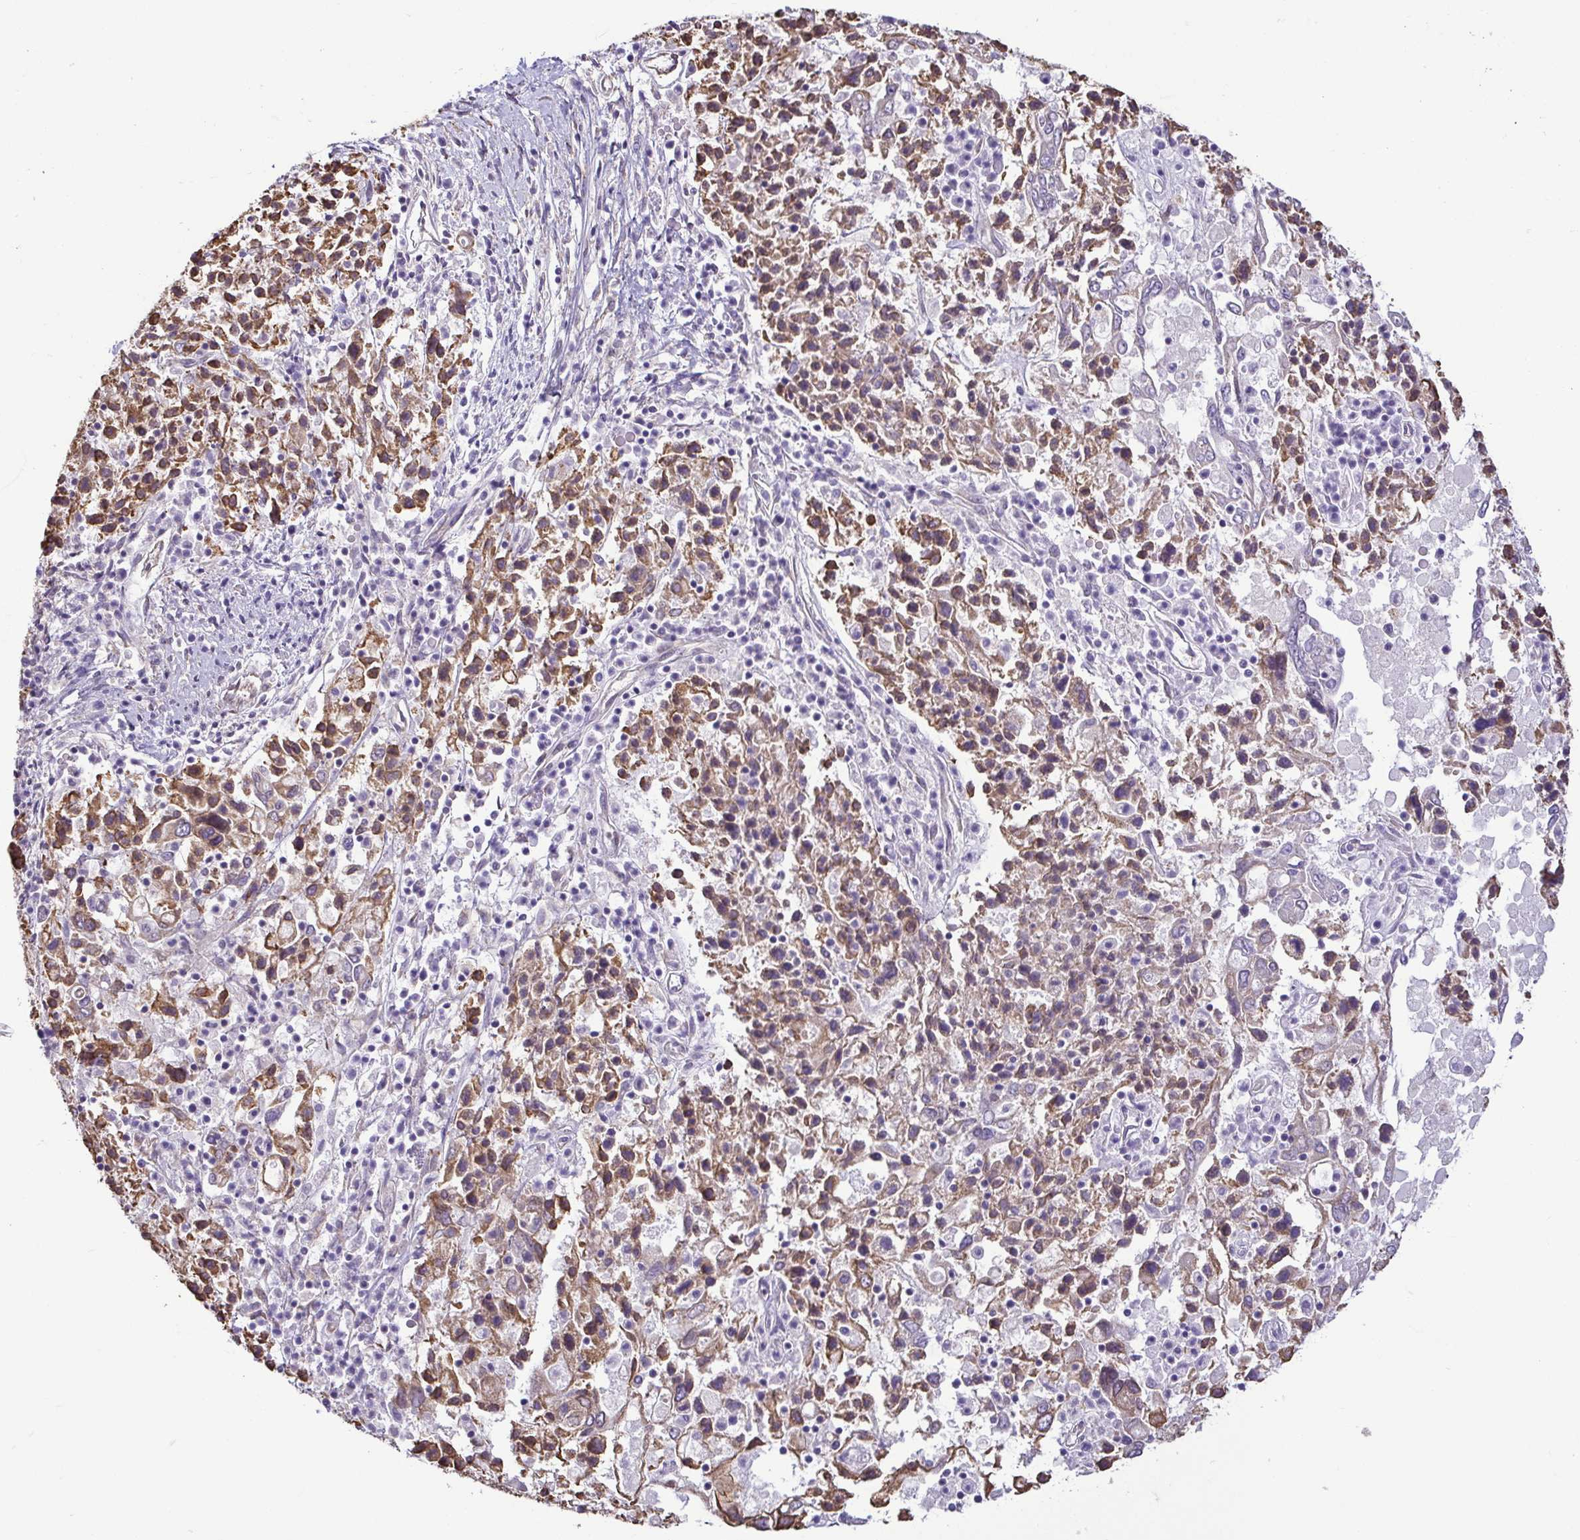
{"staining": {"intensity": "moderate", "quantity": "25%-75%", "location": "cytoplasmic/membranous"}, "tissue": "ovarian cancer", "cell_type": "Tumor cells", "image_type": "cancer", "snomed": [{"axis": "morphology", "description": "Carcinoma, endometroid"}, {"axis": "topography", "description": "Ovary"}], "caption": "Brown immunohistochemical staining in endometroid carcinoma (ovarian) shows moderate cytoplasmic/membranous staining in about 25%-75% of tumor cells.", "gene": "MYL10", "patient": {"sex": "female", "age": 62}}